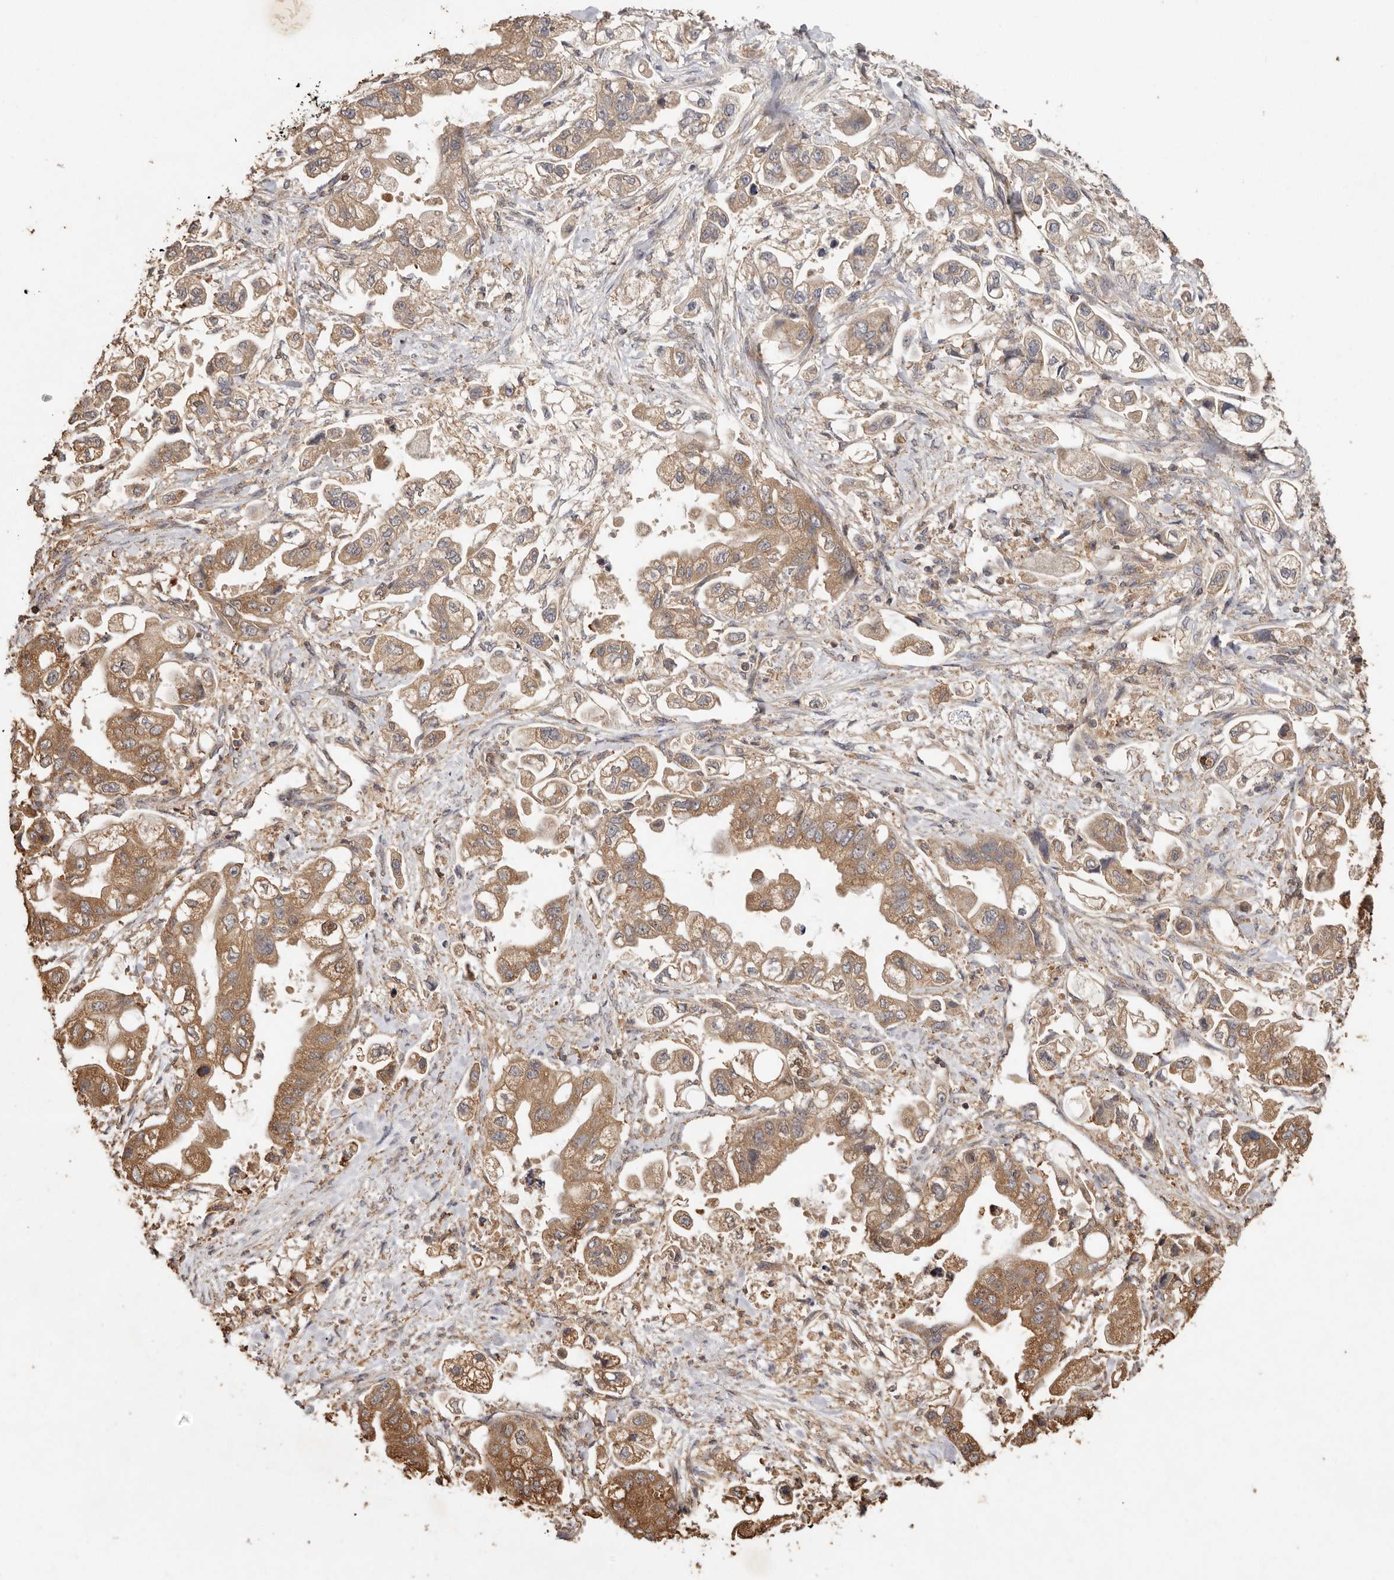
{"staining": {"intensity": "moderate", "quantity": ">75%", "location": "cytoplasmic/membranous"}, "tissue": "stomach cancer", "cell_type": "Tumor cells", "image_type": "cancer", "snomed": [{"axis": "morphology", "description": "Adenocarcinoma, NOS"}, {"axis": "topography", "description": "Stomach"}], "caption": "Immunohistochemistry histopathology image of human stomach cancer (adenocarcinoma) stained for a protein (brown), which demonstrates medium levels of moderate cytoplasmic/membranous positivity in about >75% of tumor cells.", "gene": "RWDD1", "patient": {"sex": "male", "age": 62}}